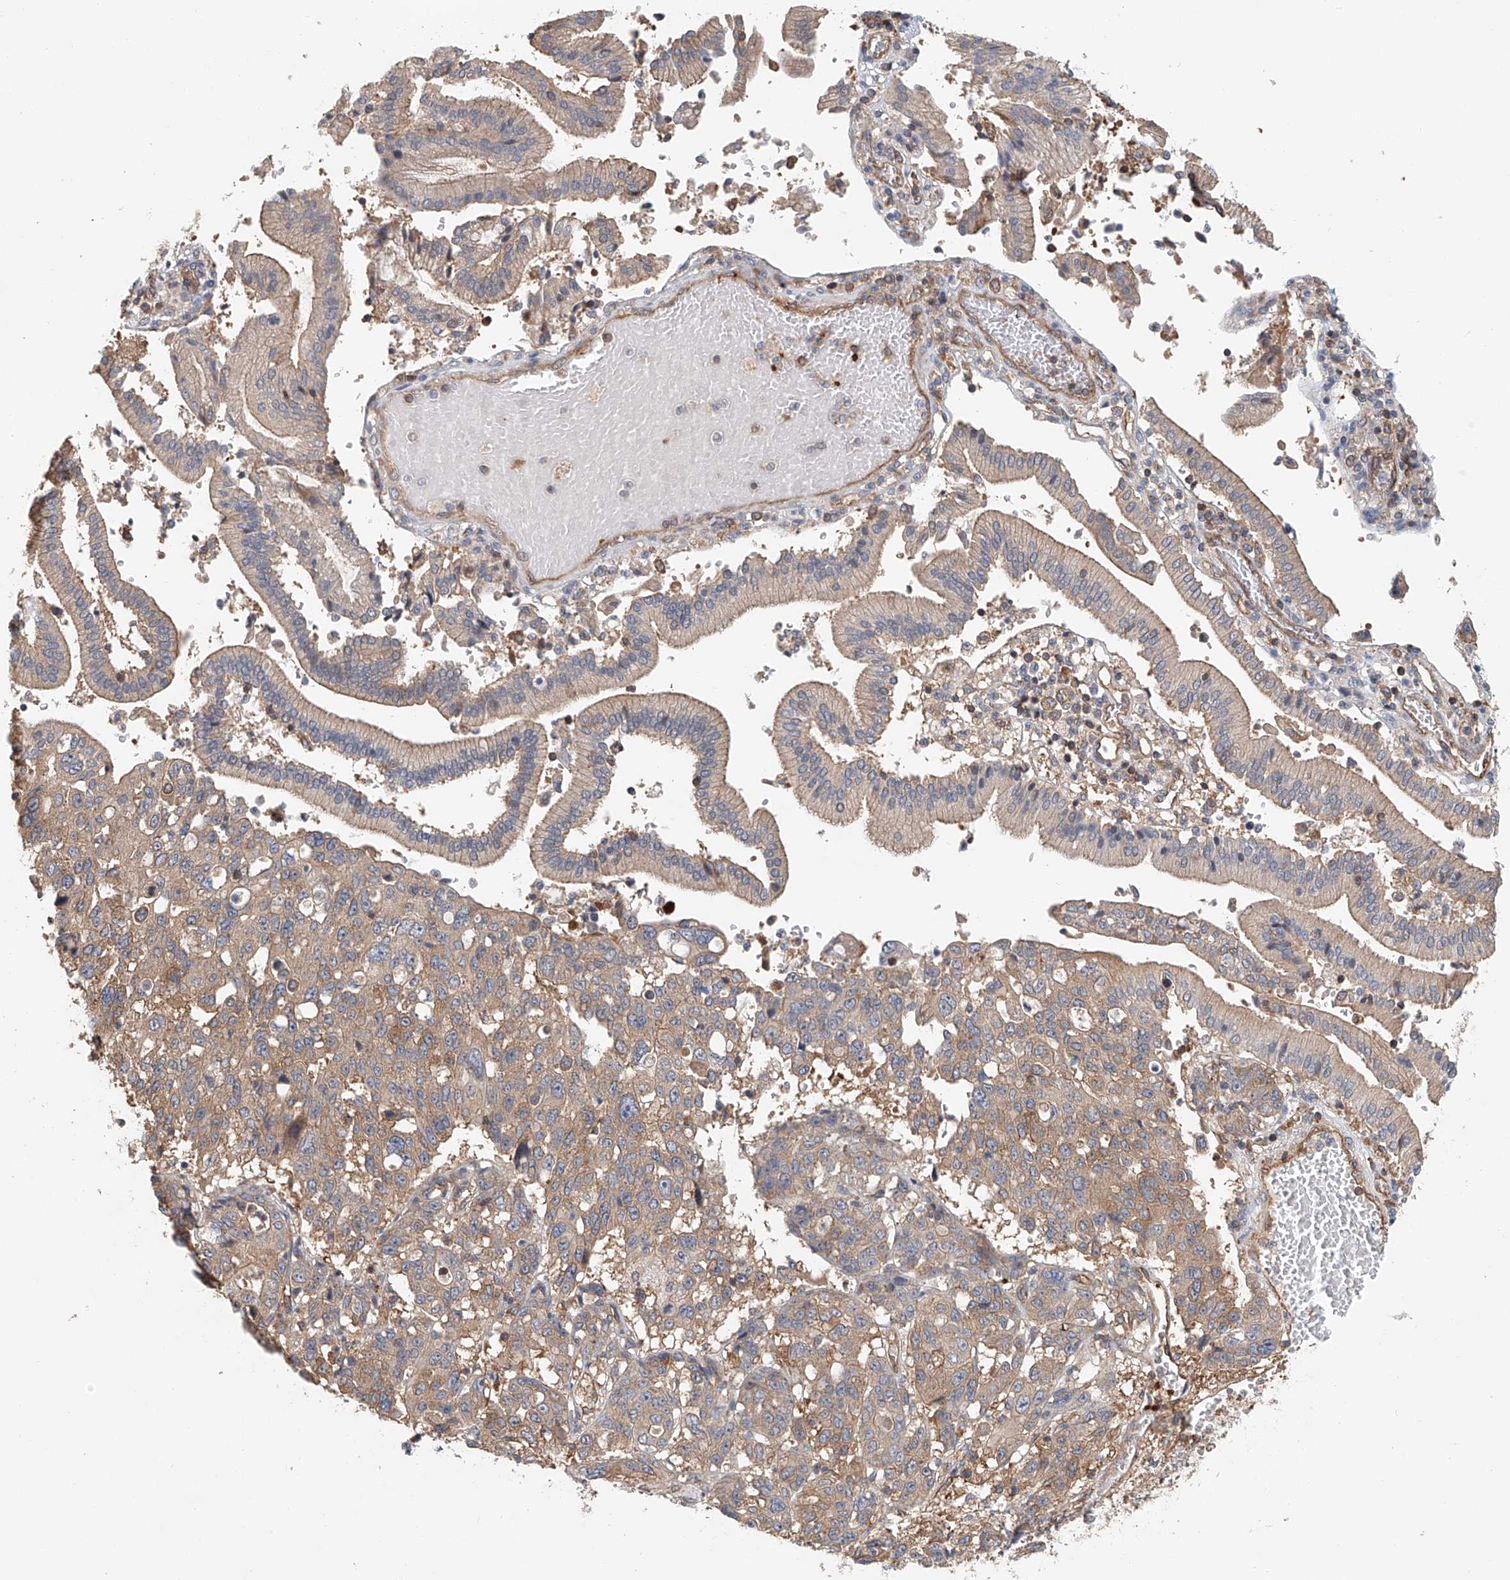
{"staining": {"intensity": "weak", "quantity": "25%-75%", "location": "cytoplasmic/membranous"}, "tissue": "pancreatic cancer", "cell_type": "Tumor cells", "image_type": "cancer", "snomed": [{"axis": "morphology", "description": "Adenocarcinoma, NOS"}, {"axis": "topography", "description": "Pancreas"}], "caption": "There is low levels of weak cytoplasmic/membranous staining in tumor cells of adenocarcinoma (pancreatic), as demonstrated by immunohistochemical staining (brown color).", "gene": "FRYL", "patient": {"sex": "male", "age": 46}}